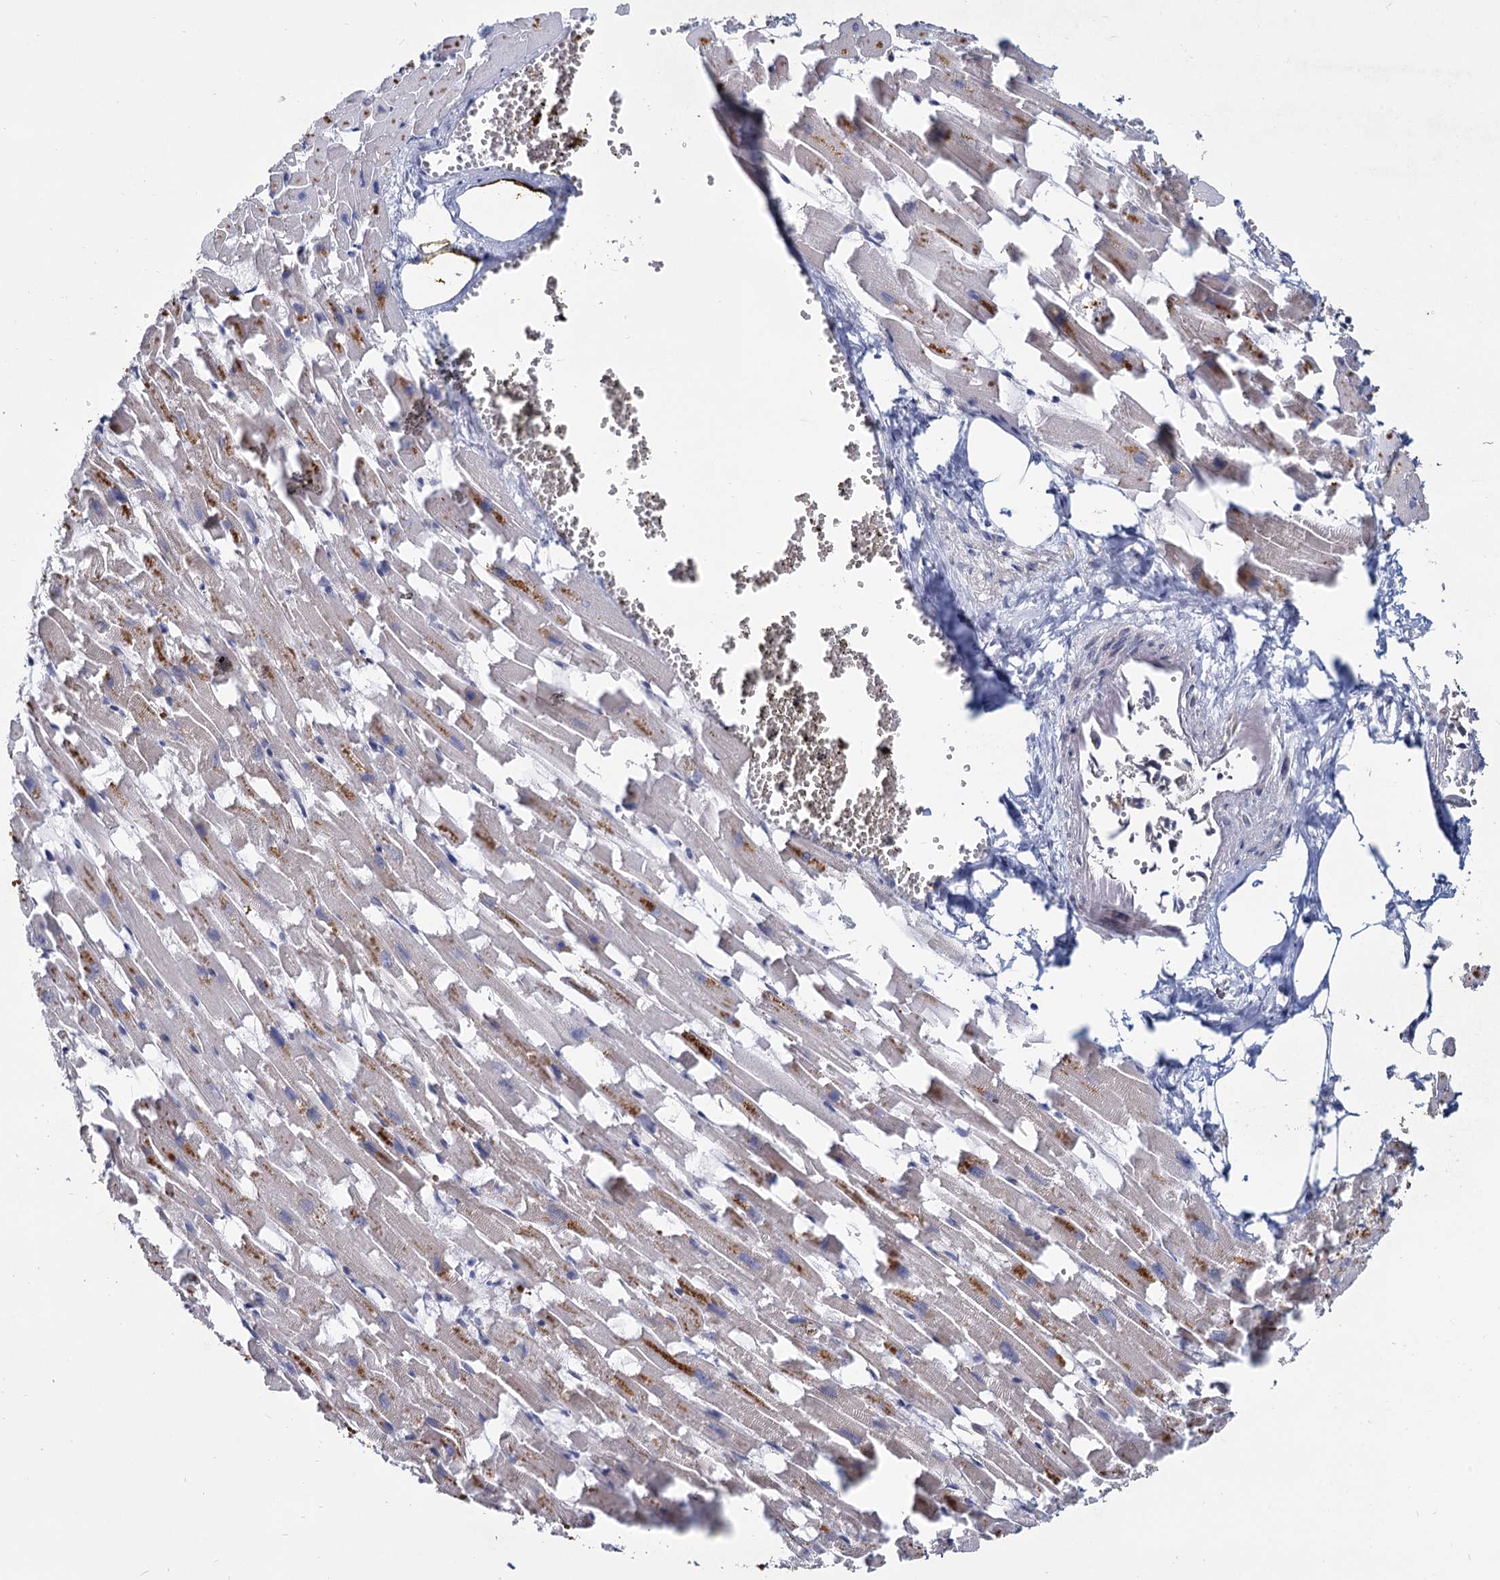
{"staining": {"intensity": "moderate", "quantity": ">75%", "location": "cytoplasmic/membranous"}, "tissue": "heart muscle", "cell_type": "Cardiomyocytes", "image_type": "normal", "snomed": [{"axis": "morphology", "description": "Normal tissue, NOS"}, {"axis": "topography", "description": "Heart"}], "caption": "Heart muscle was stained to show a protein in brown. There is medium levels of moderate cytoplasmic/membranous expression in approximately >75% of cardiomyocytes.", "gene": "LRRC51", "patient": {"sex": "female", "age": 64}}